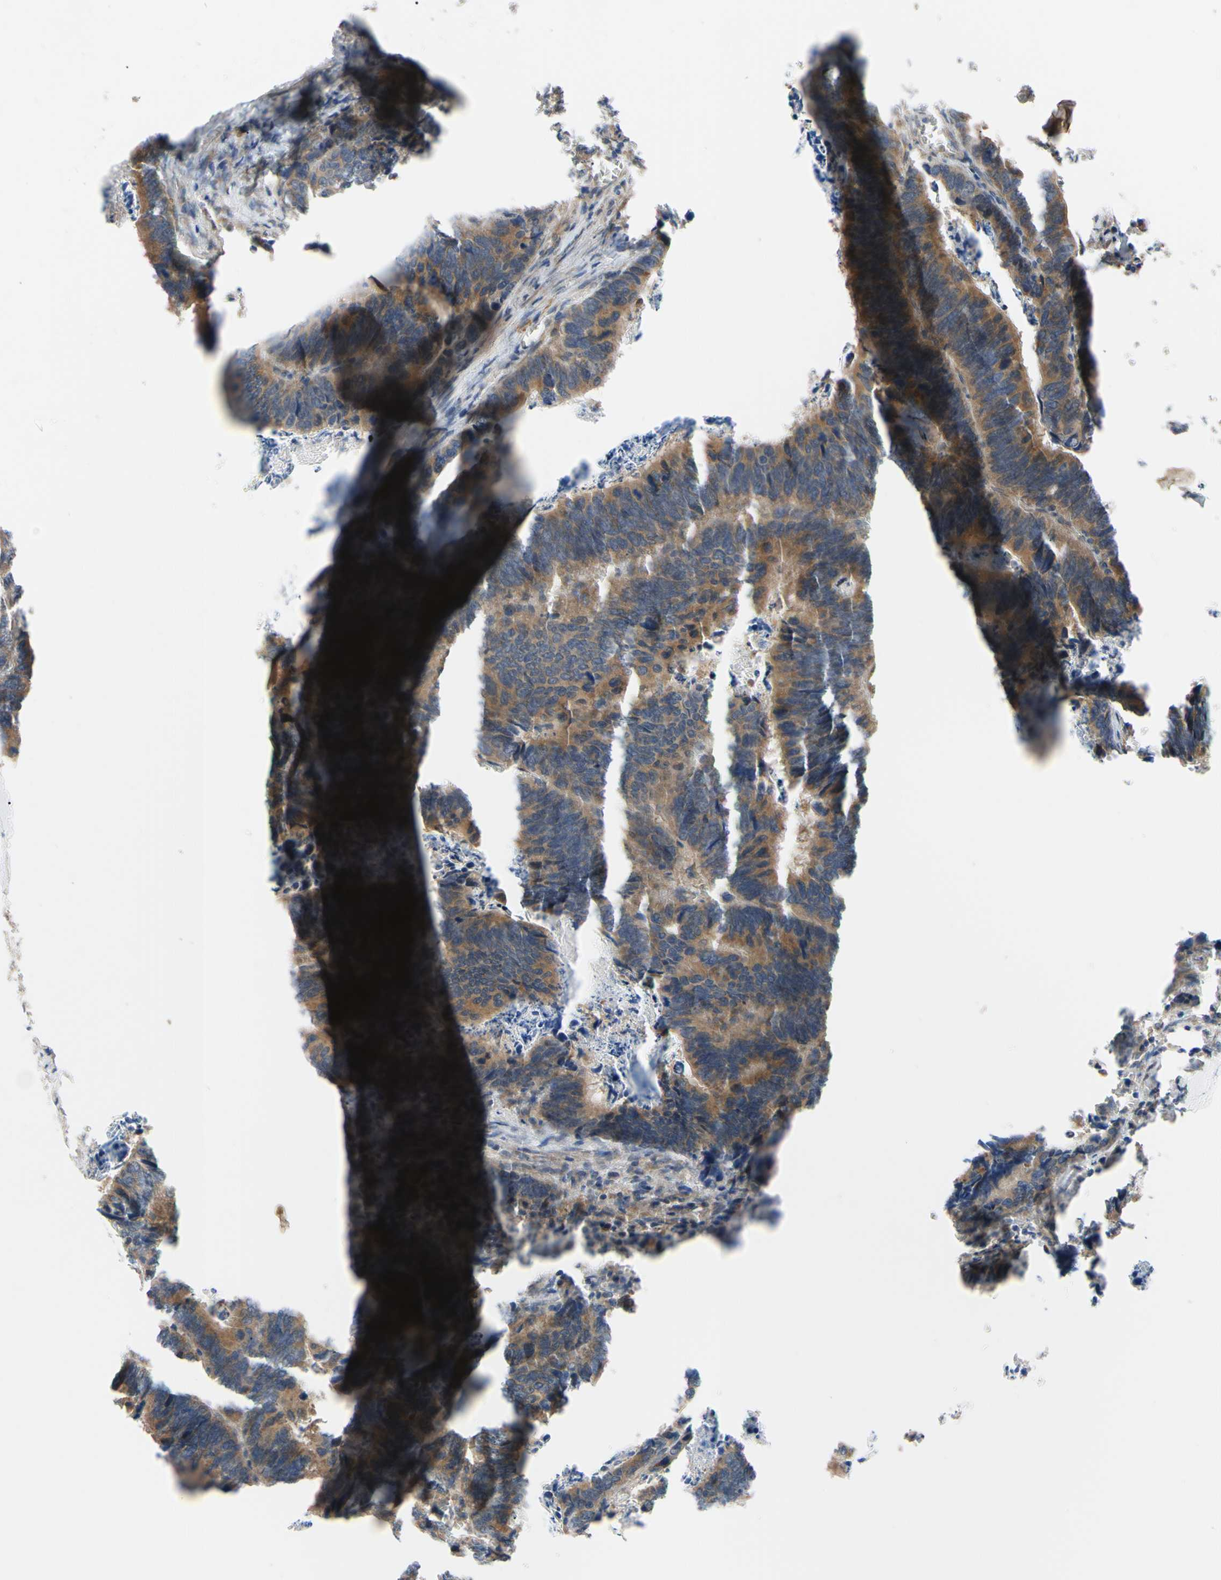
{"staining": {"intensity": "moderate", "quantity": ">75%", "location": "cytoplasmic/membranous"}, "tissue": "colorectal cancer", "cell_type": "Tumor cells", "image_type": "cancer", "snomed": [{"axis": "morphology", "description": "Adenocarcinoma, NOS"}, {"axis": "topography", "description": "Colon"}], "caption": "A high-resolution photomicrograph shows immunohistochemistry staining of colorectal cancer (adenocarcinoma), which shows moderate cytoplasmic/membranous expression in approximately >75% of tumor cells.", "gene": "SVIL", "patient": {"sex": "male", "age": 72}}